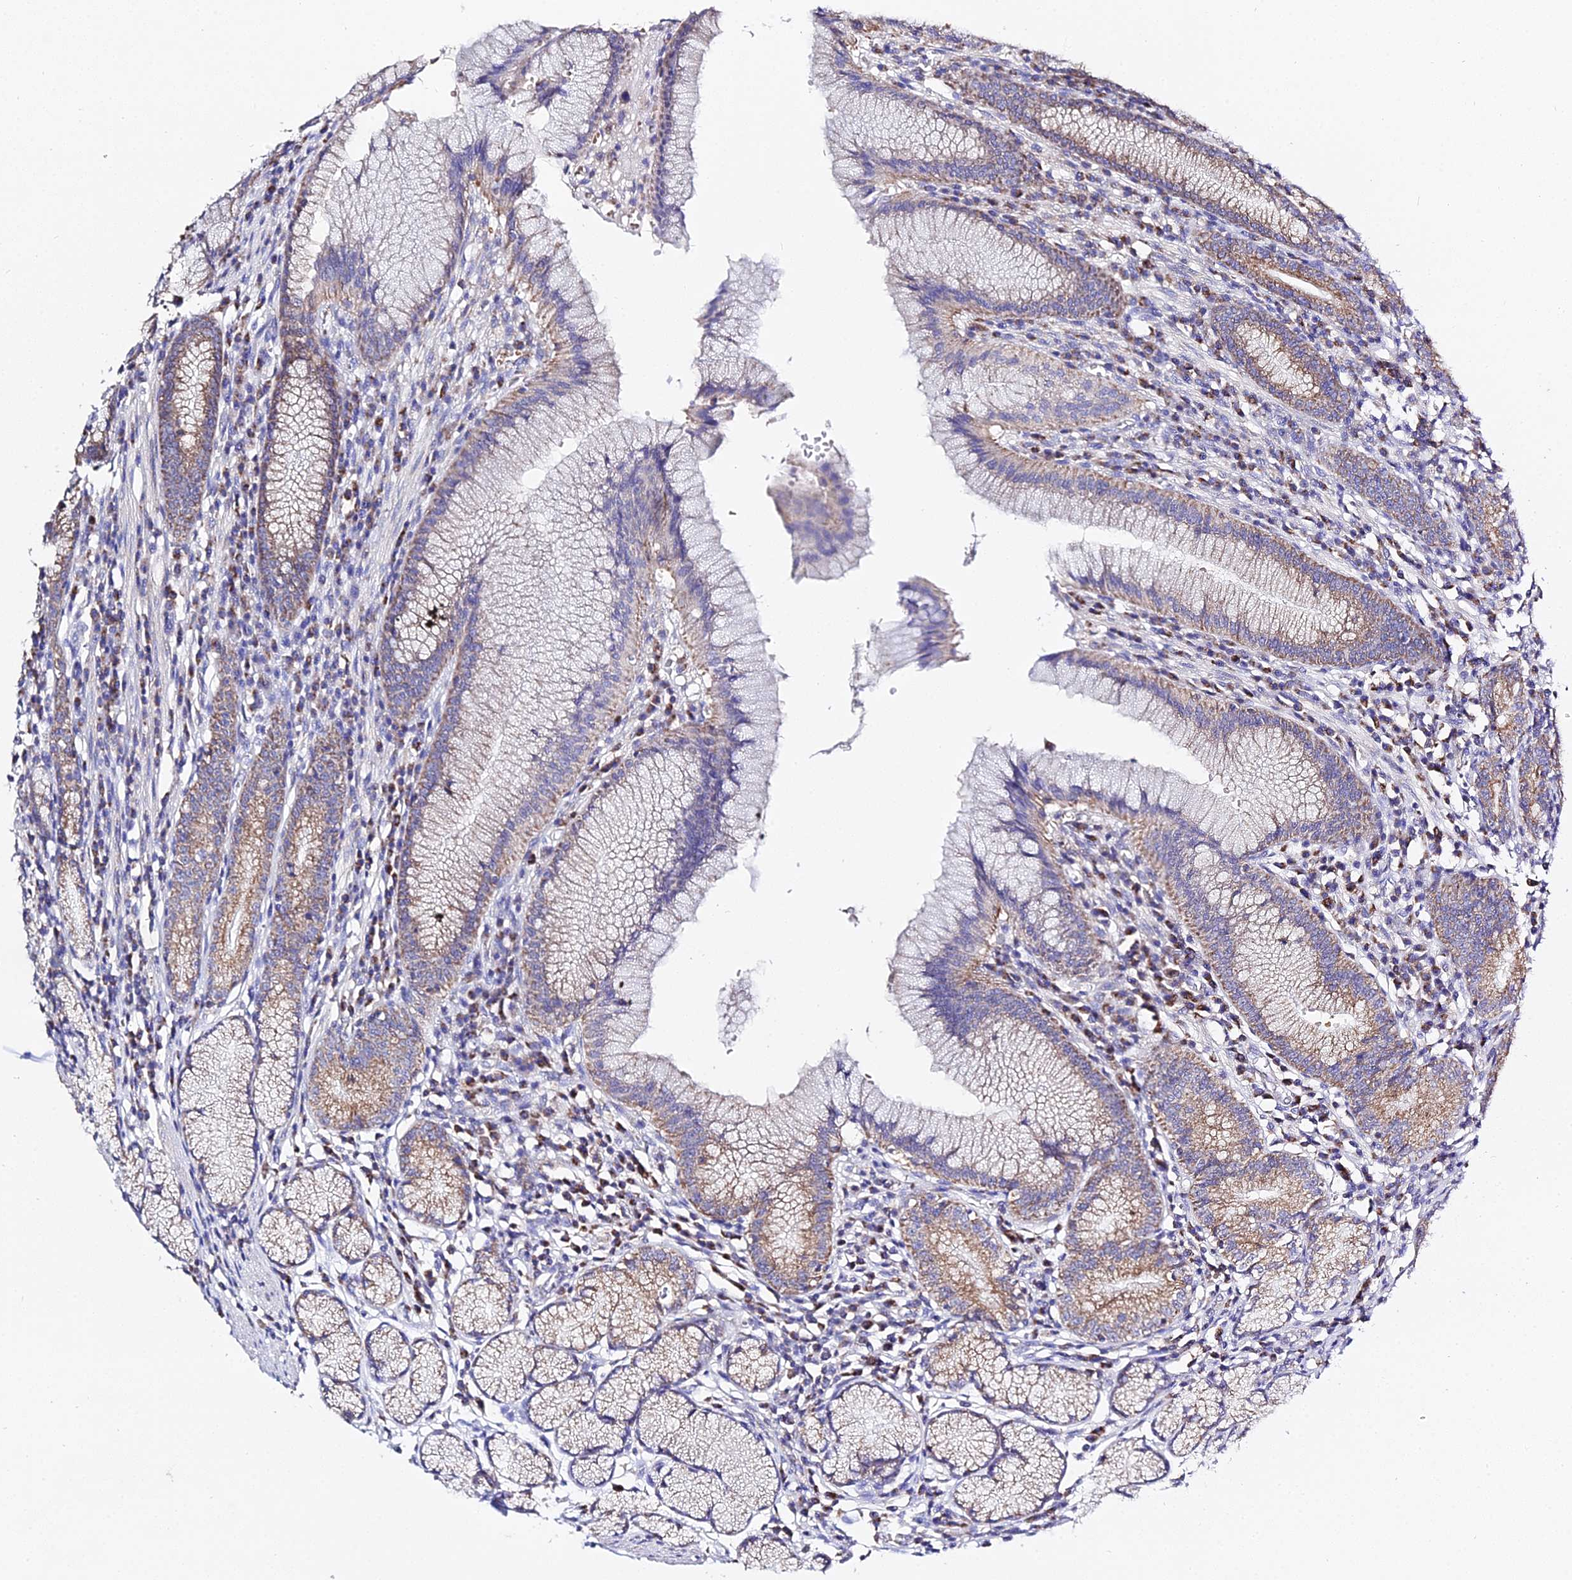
{"staining": {"intensity": "strong", "quantity": "25%-75%", "location": "cytoplasmic/membranous"}, "tissue": "stomach", "cell_type": "Glandular cells", "image_type": "normal", "snomed": [{"axis": "morphology", "description": "Normal tissue, NOS"}, {"axis": "topography", "description": "Stomach"}], "caption": "Human stomach stained with a brown dye demonstrates strong cytoplasmic/membranous positive positivity in approximately 25%-75% of glandular cells.", "gene": "TYW5", "patient": {"sex": "male", "age": 55}}